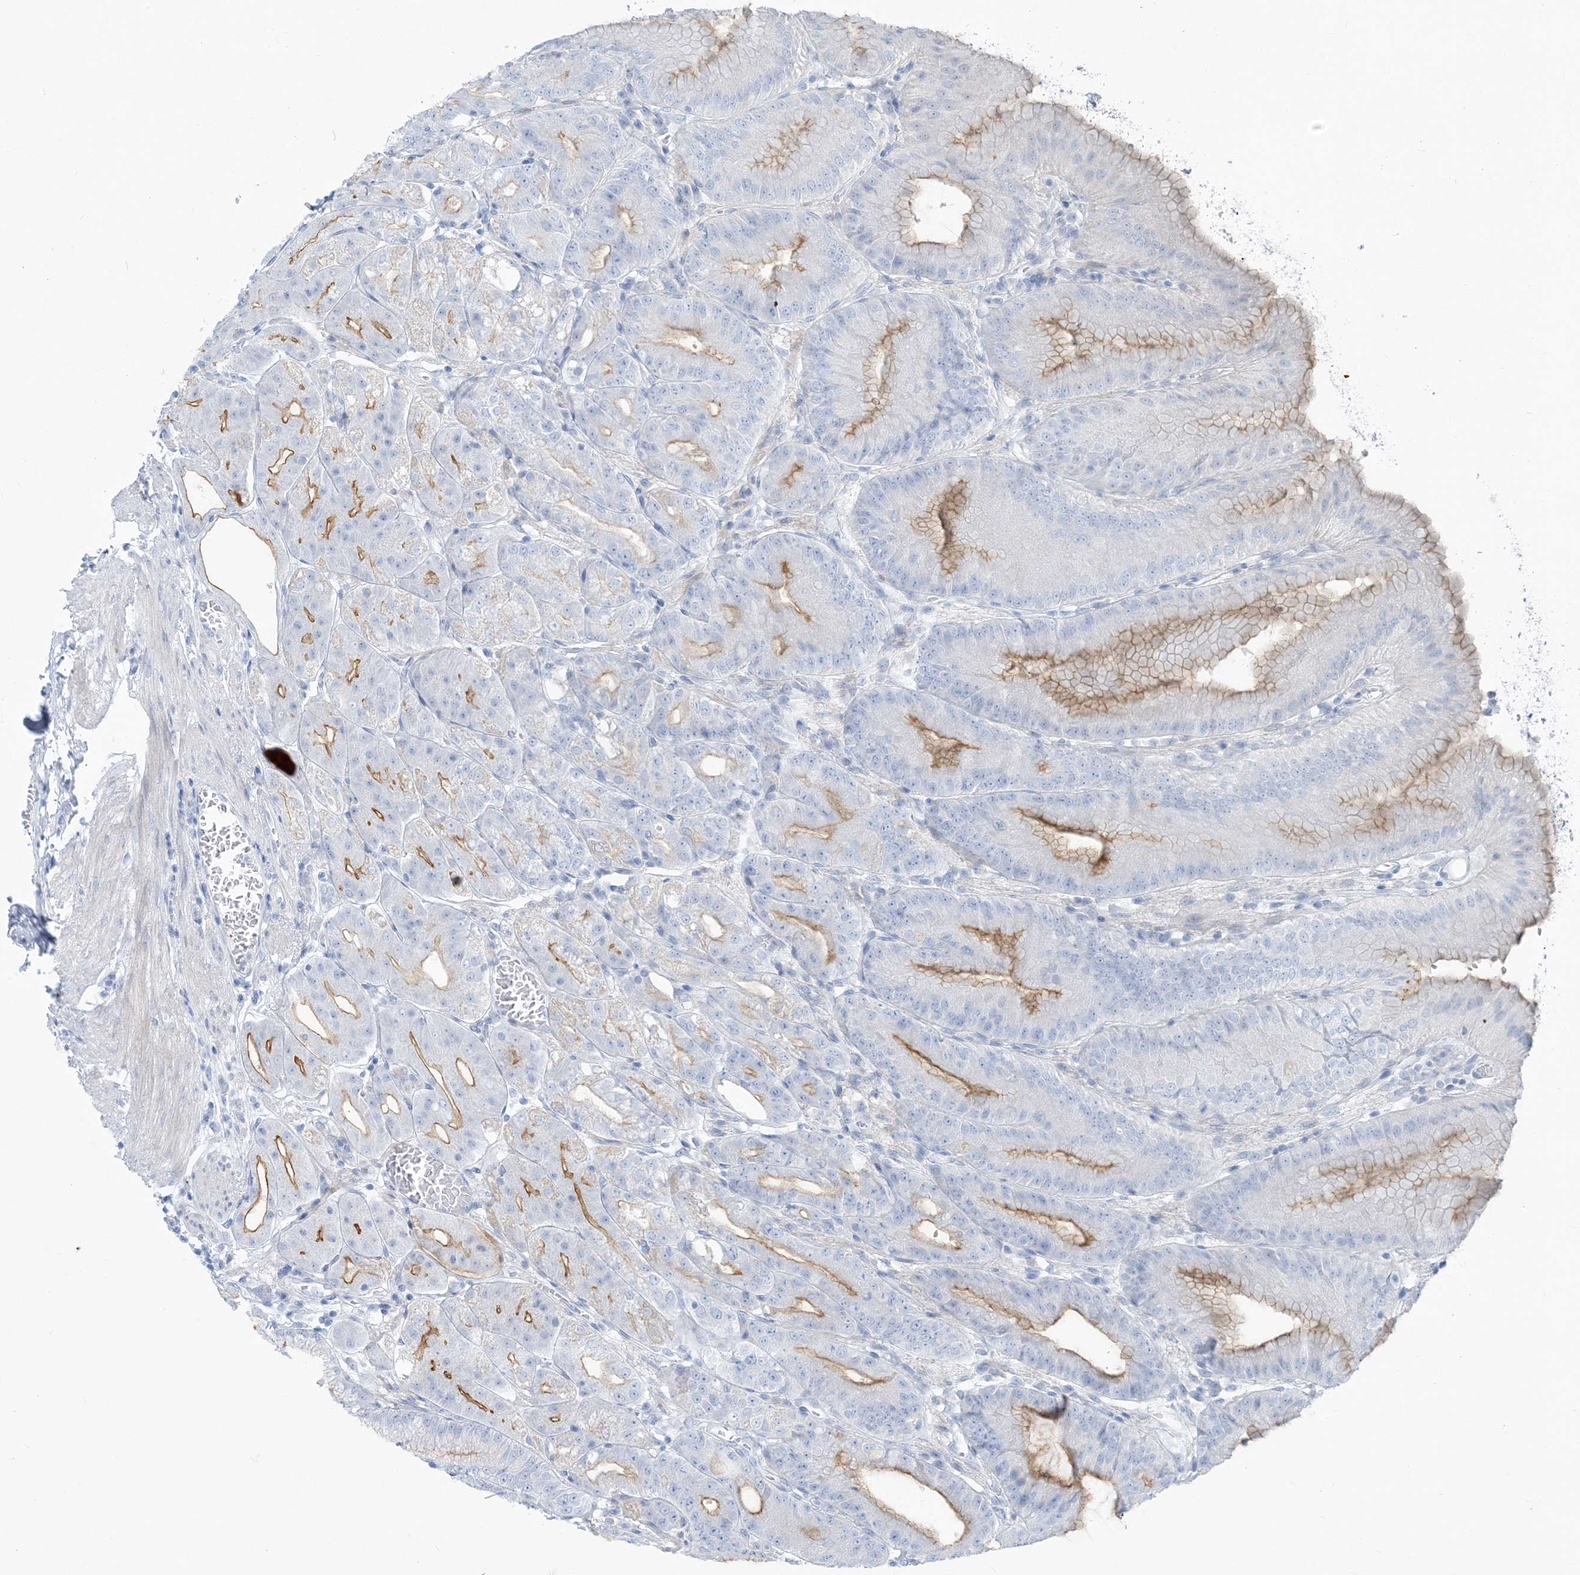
{"staining": {"intensity": "moderate", "quantity": "25%-75%", "location": "cytoplasmic/membranous"}, "tissue": "stomach", "cell_type": "Glandular cells", "image_type": "normal", "snomed": [{"axis": "morphology", "description": "Normal tissue, NOS"}, {"axis": "topography", "description": "Stomach, lower"}], "caption": "Immunohistochemistry of unremarkable human stomach displays medium levels of moderate cytoplasmic/membranous staining in about 25%-75% of glandular cells.", "gene": "MOXD1", "patient": {"sex": "male", "age": 71}}